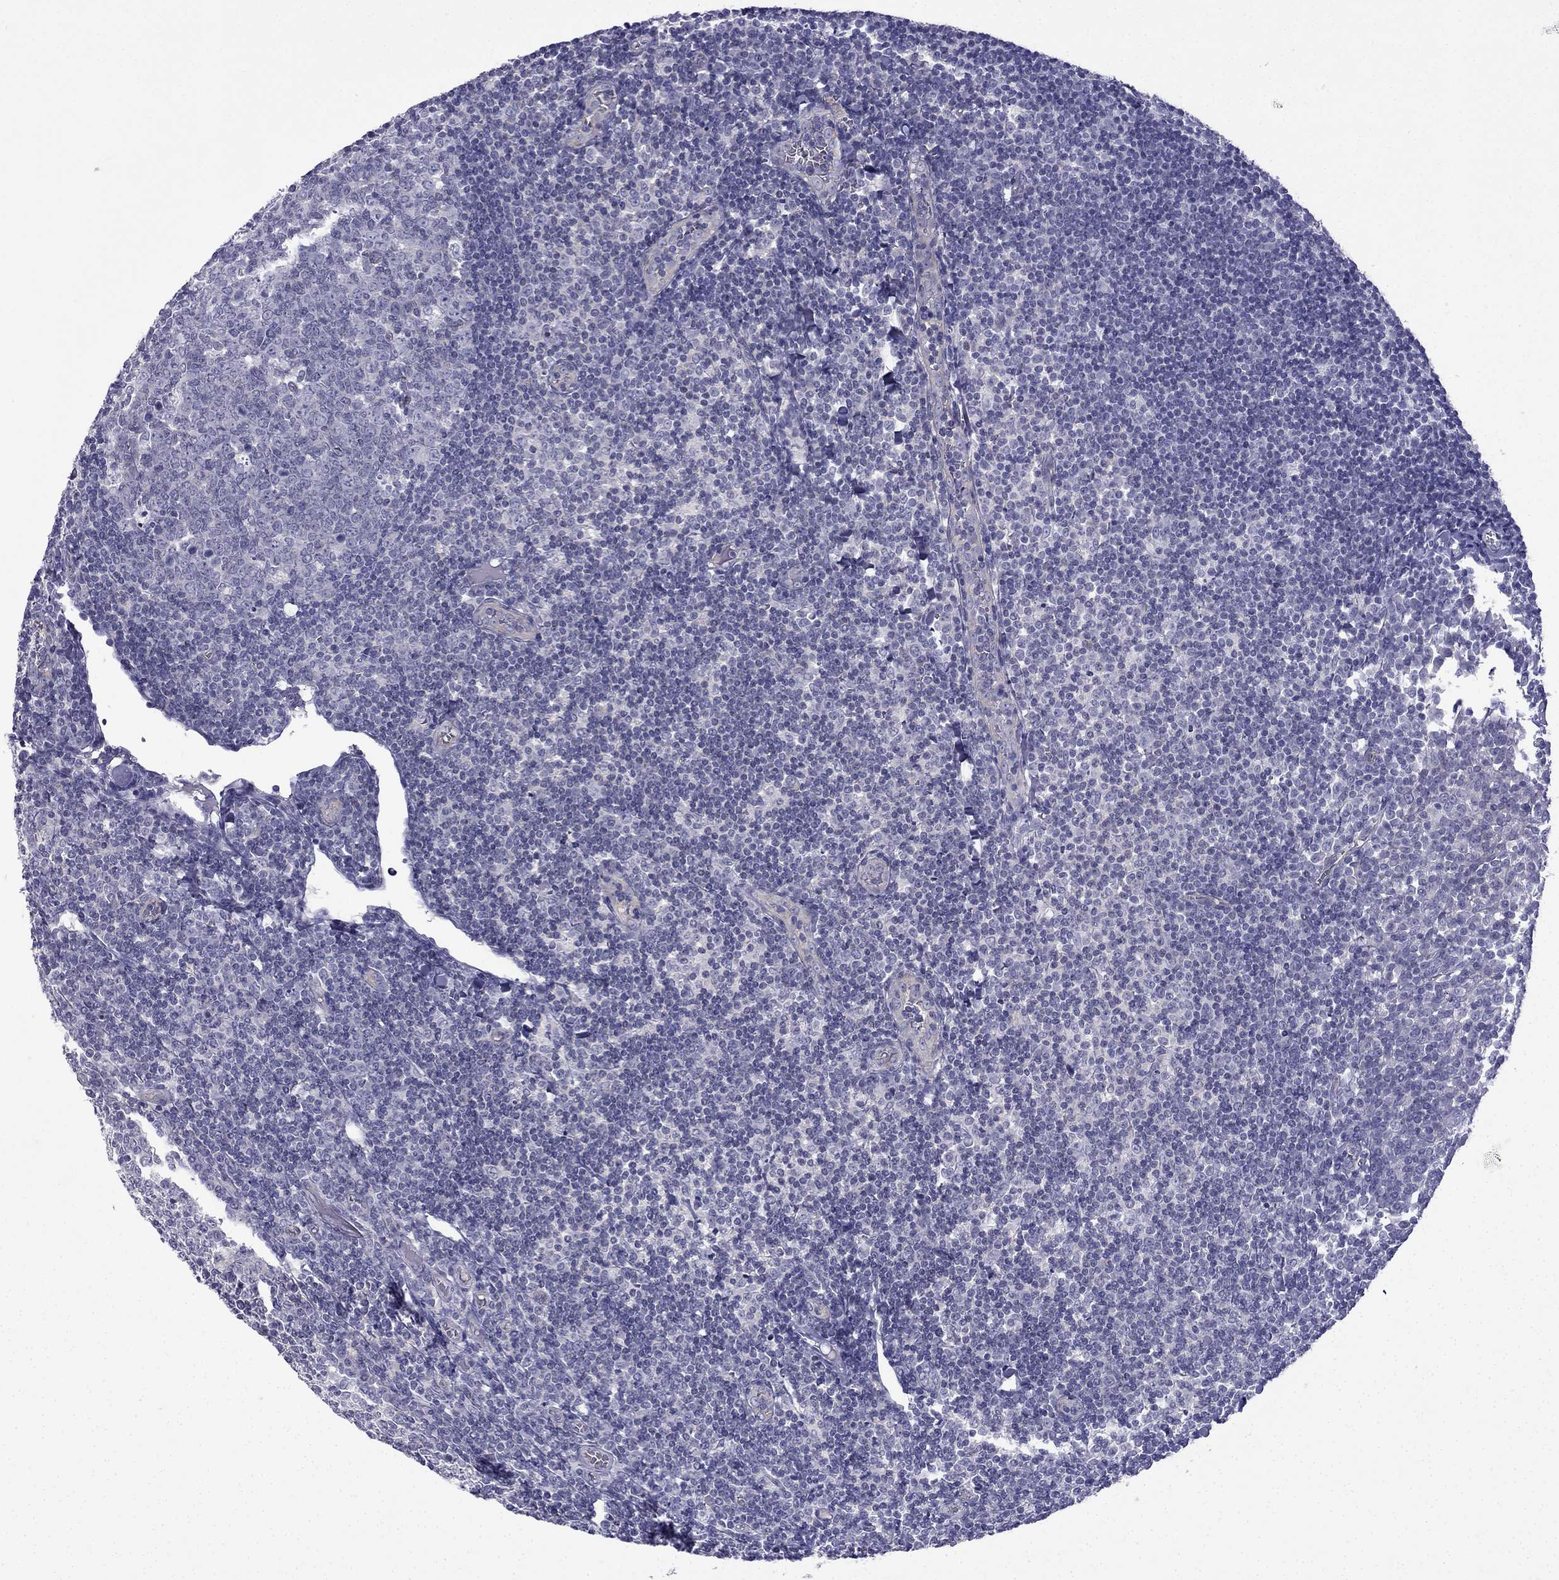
{"staining": {"intensity": "negative", "quantity": "none", "location": "none"}, "tissue": "tonsil", "cell_type": "Germinal center cells", "image_type": "normal", "snomed": [{"axis": "morphology", "description": "Normal tissue, NOS"}, {"axis": "topography", "description": "Tonsil"}], "caption": "Immunohistochemistry photomicrograph of unremarkable tonsil: tonsil stained with DAB exhibits no significant protein staining in germinal center cells. (DAB IHC with hematoxylin counter stain).", "gene": "GJA8", "patient": {"sex": "female", "age": 12}}